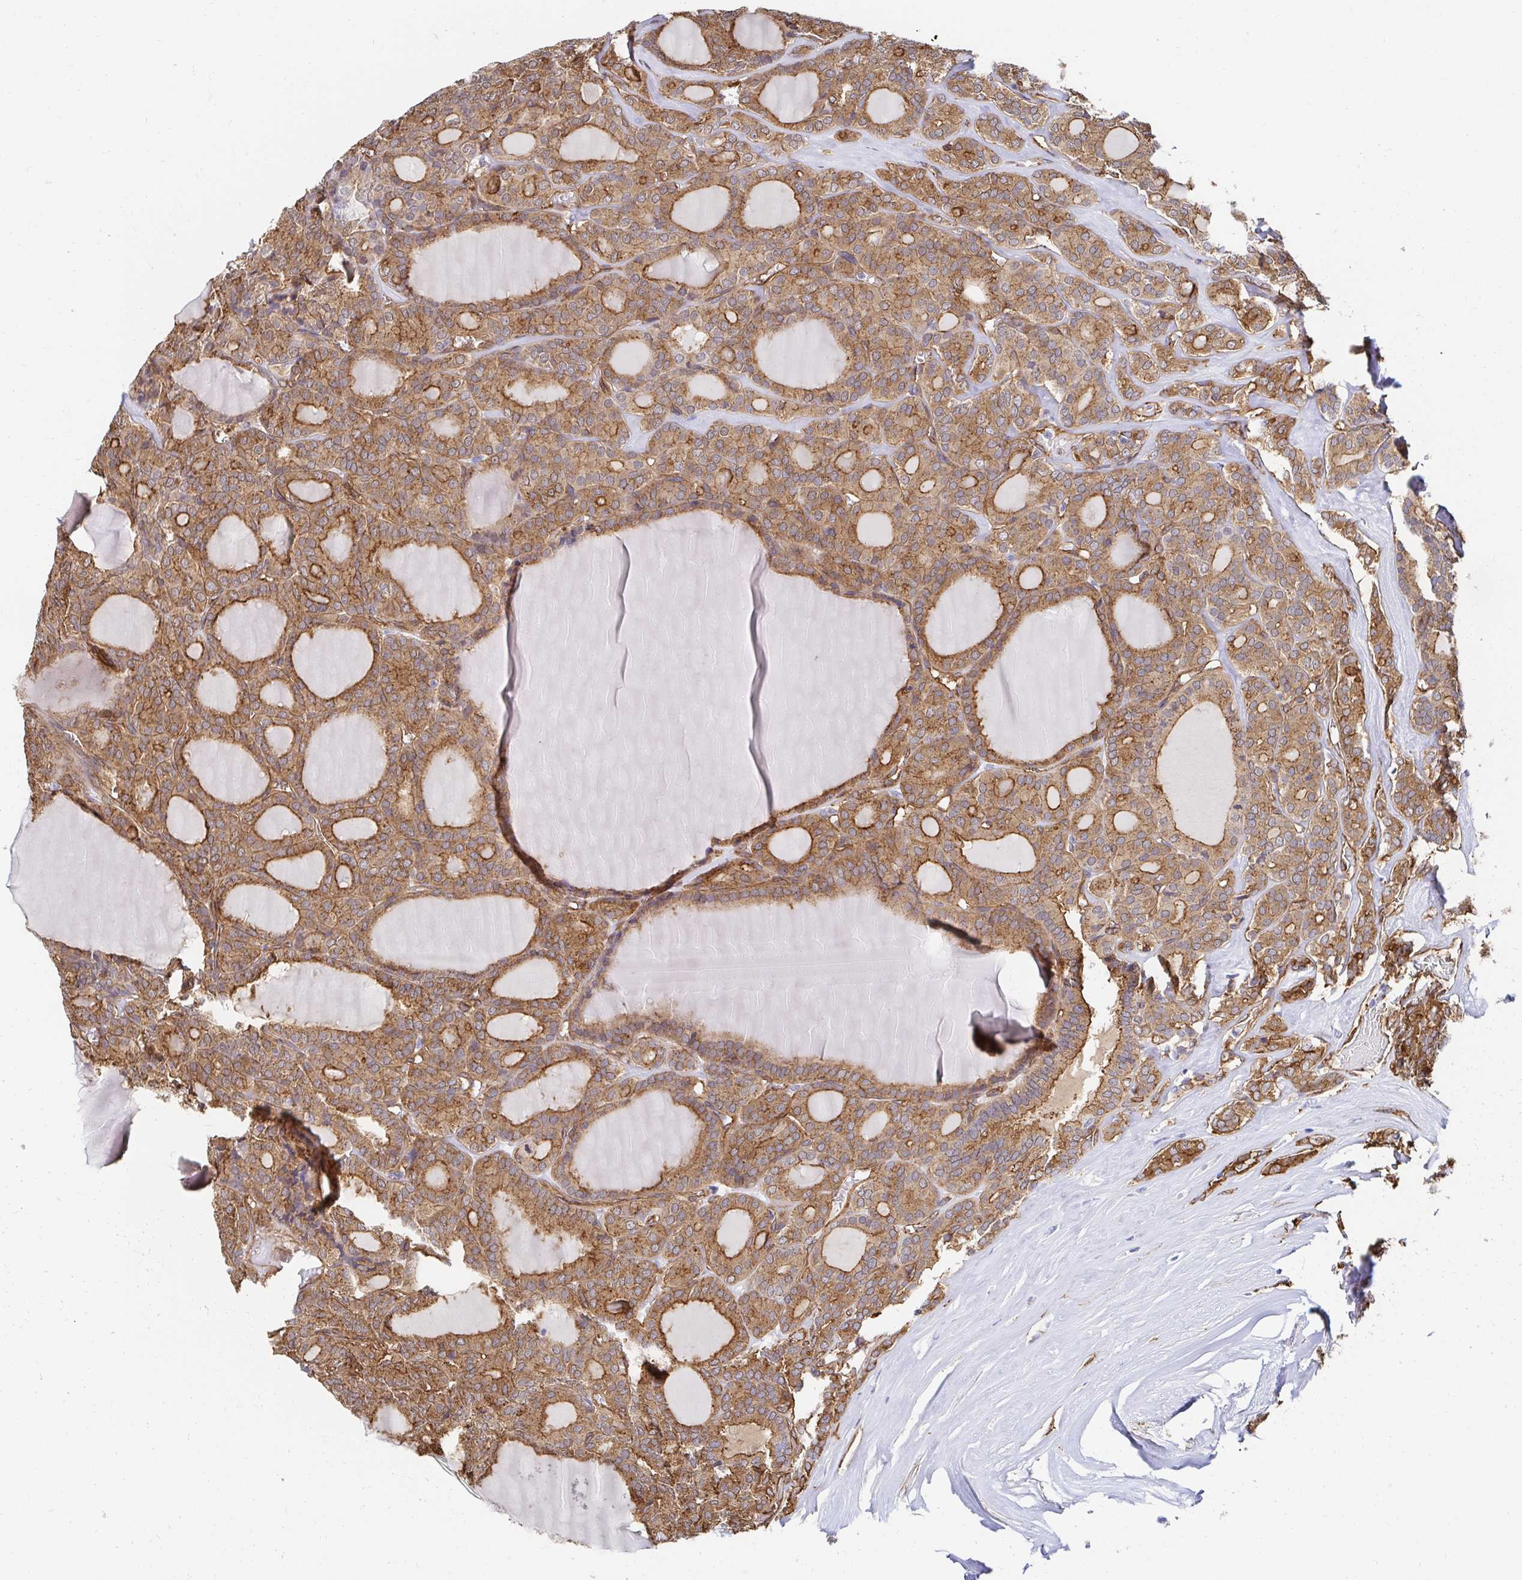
{"staining": {"intensity": "moderate", "quantity": ">75%", "location": "cytoplasmic/membranous"}, "tissue": "thyroid cancer", "cell_type": "Tumor cells", "image_type": "cancer", "snomed": [{"axis": "morphology", "description": "Follicular adenoma carcinoma, NOS"}, {"axis": "topography", "description": "Thyroid gland"}], "caption": "This is an image of IHC staining of thyroid cancer, which shows moderate expression in the cytoplasmic/membranous of tumor cells.", "gene": "CTTN", "patient": {"sex": "male", "age": 74}}